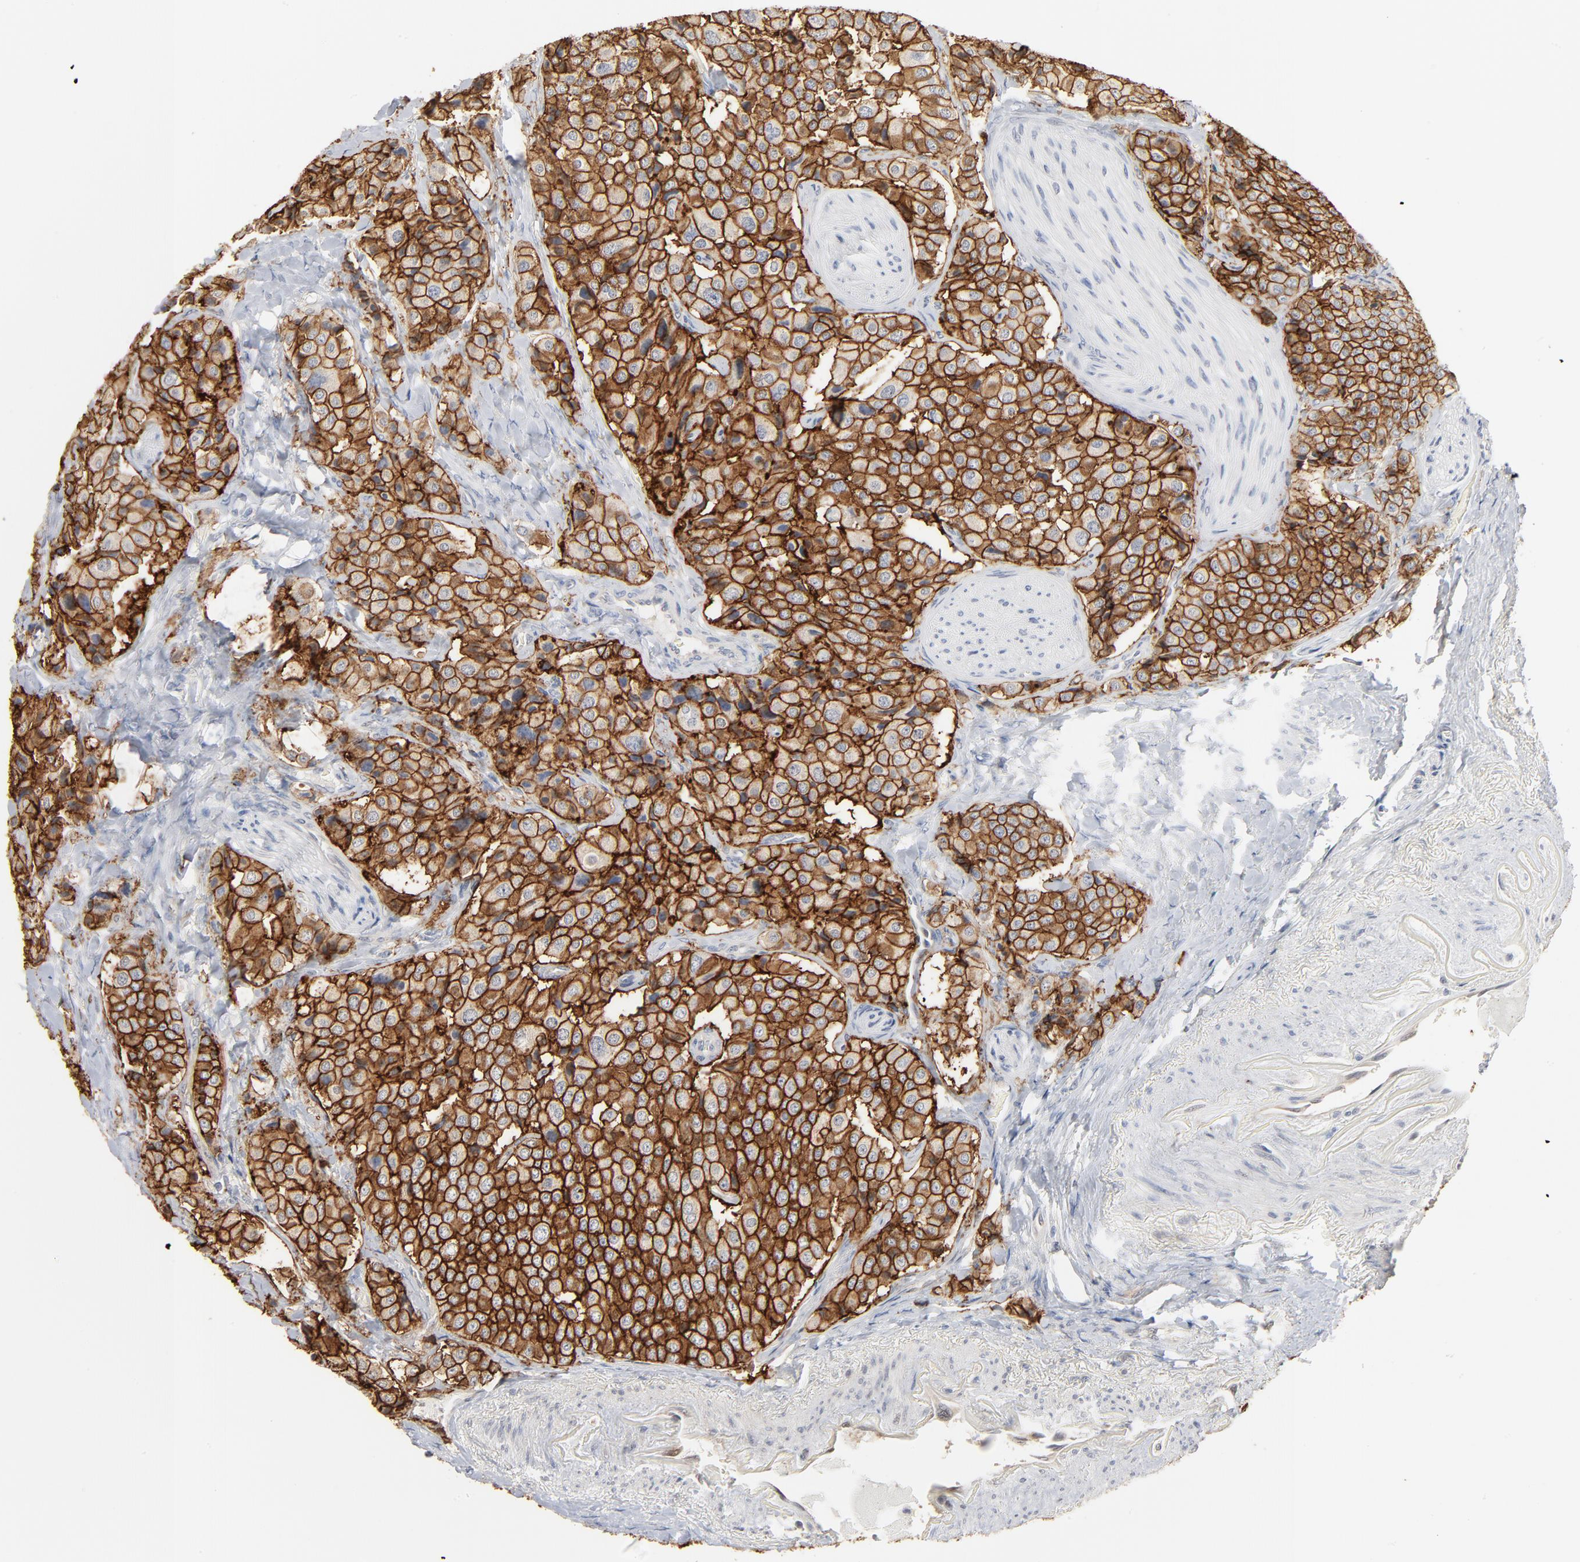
{"staining": {"intensity": "strong", "quantity": ">75%", "location": "cytoplasmic/membranous"}, "tissue": "carcinoid", "cell_type": "Tumor cells", "image_type": "cancer", "snomed": [{"axis": "morphology", "description": "Carcinoid, malignant, NOS"}, {"axis": "topography", "description": "Colon"}], "caption": "Carcinoid stained with a protein marker reveals strong staining in tumor cells.", "gene": "EPCAM", "patient": {"sex": "female", "age": 61}}